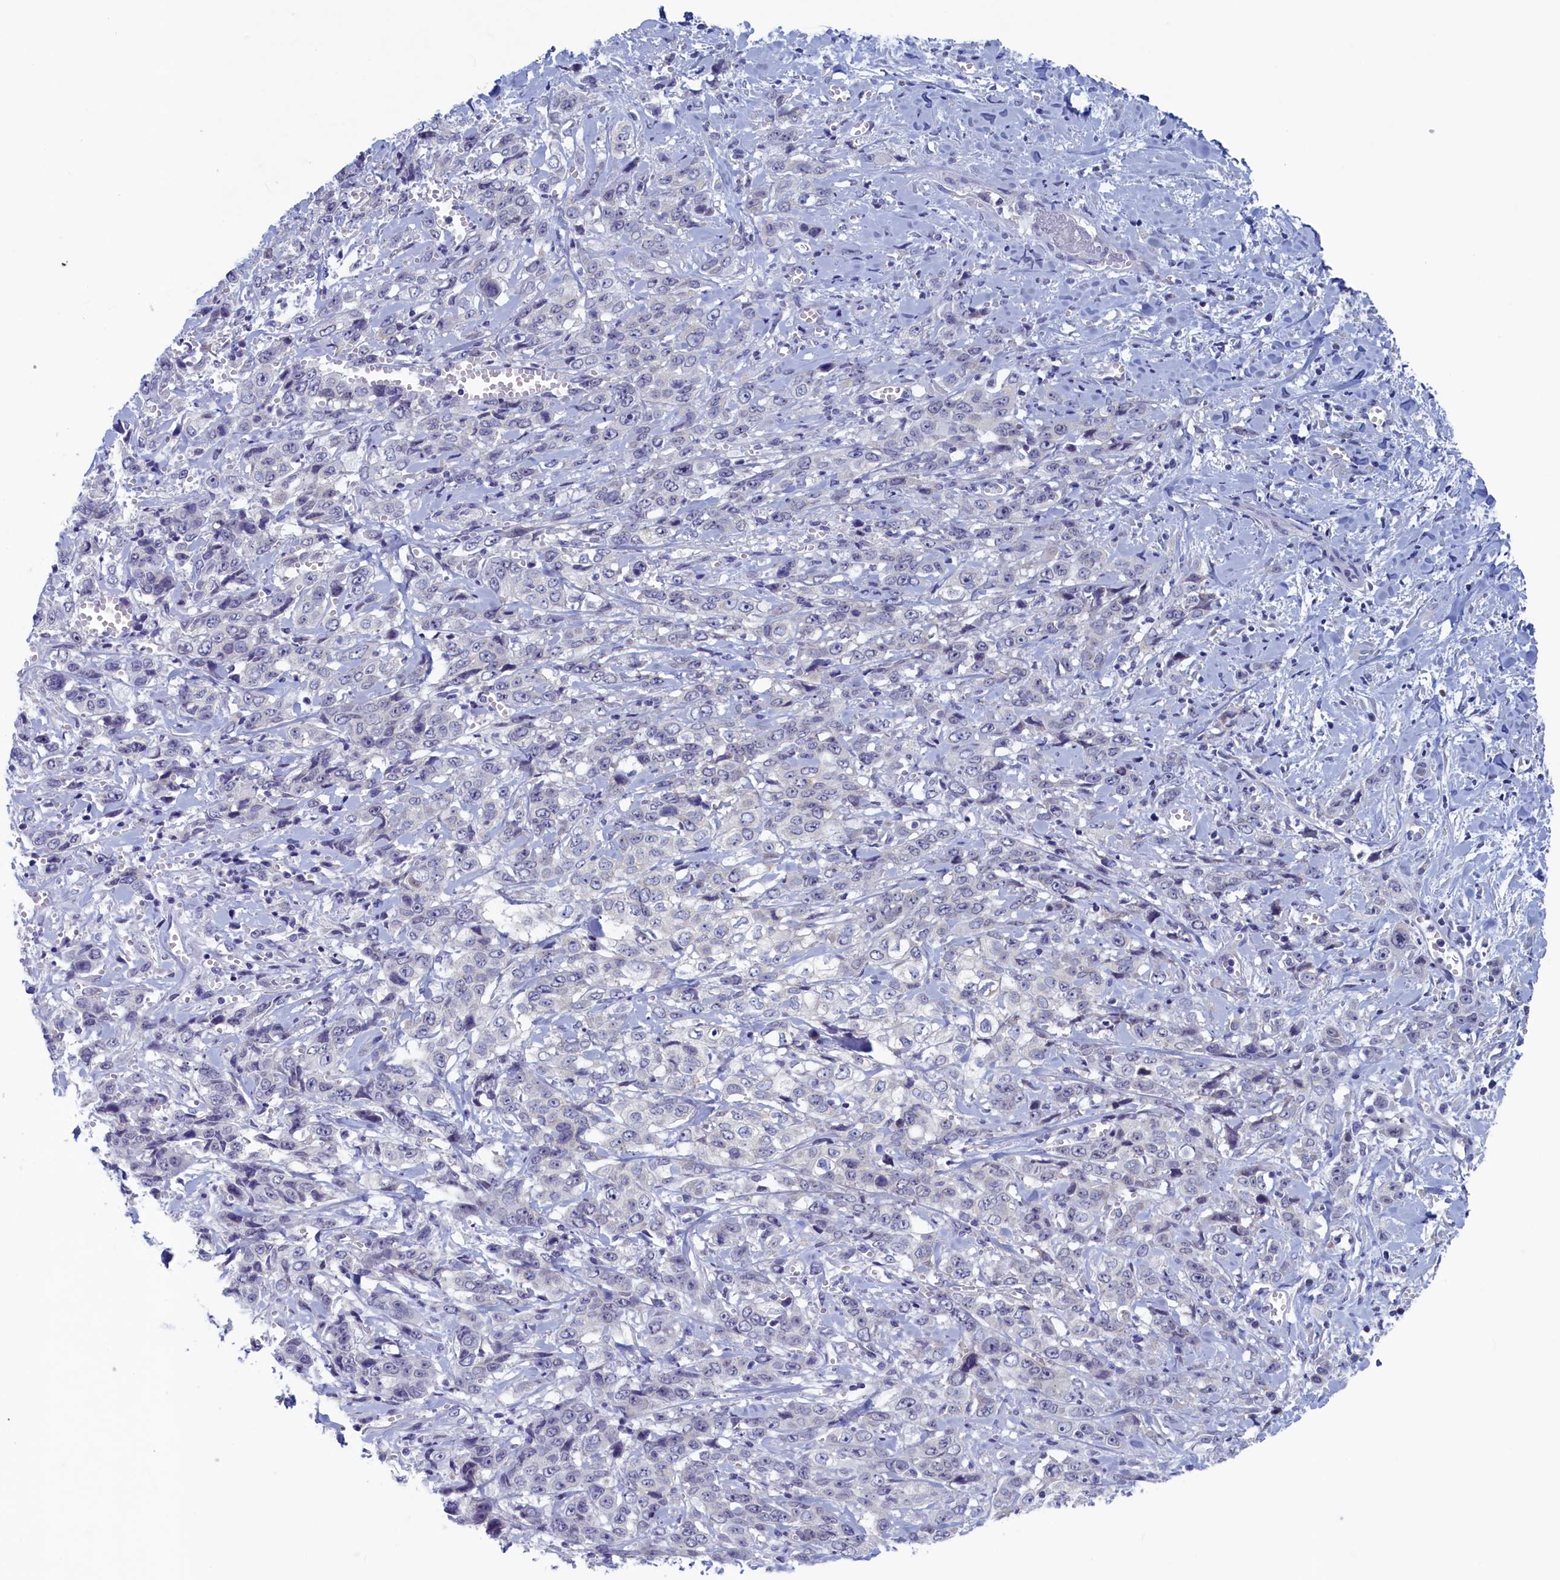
{"staining": {"intensity": "negative", "quantity": "none", "location": "none"}, "tissue": "stomach cancer", "cell_type": "Tumor cells", "image_type": "cancer", "snomed": [{"axis": "morphology", "description": "Adenocarcinoma, NOS"}, {"axis": "topography", "description": "Stomach, upper"}], "caption": "Protein analysis of stomach cancer reveals no significant positivity in tumor cells.", "gene": "WDR76", "patient": {"sex": "male", "age": 62}}